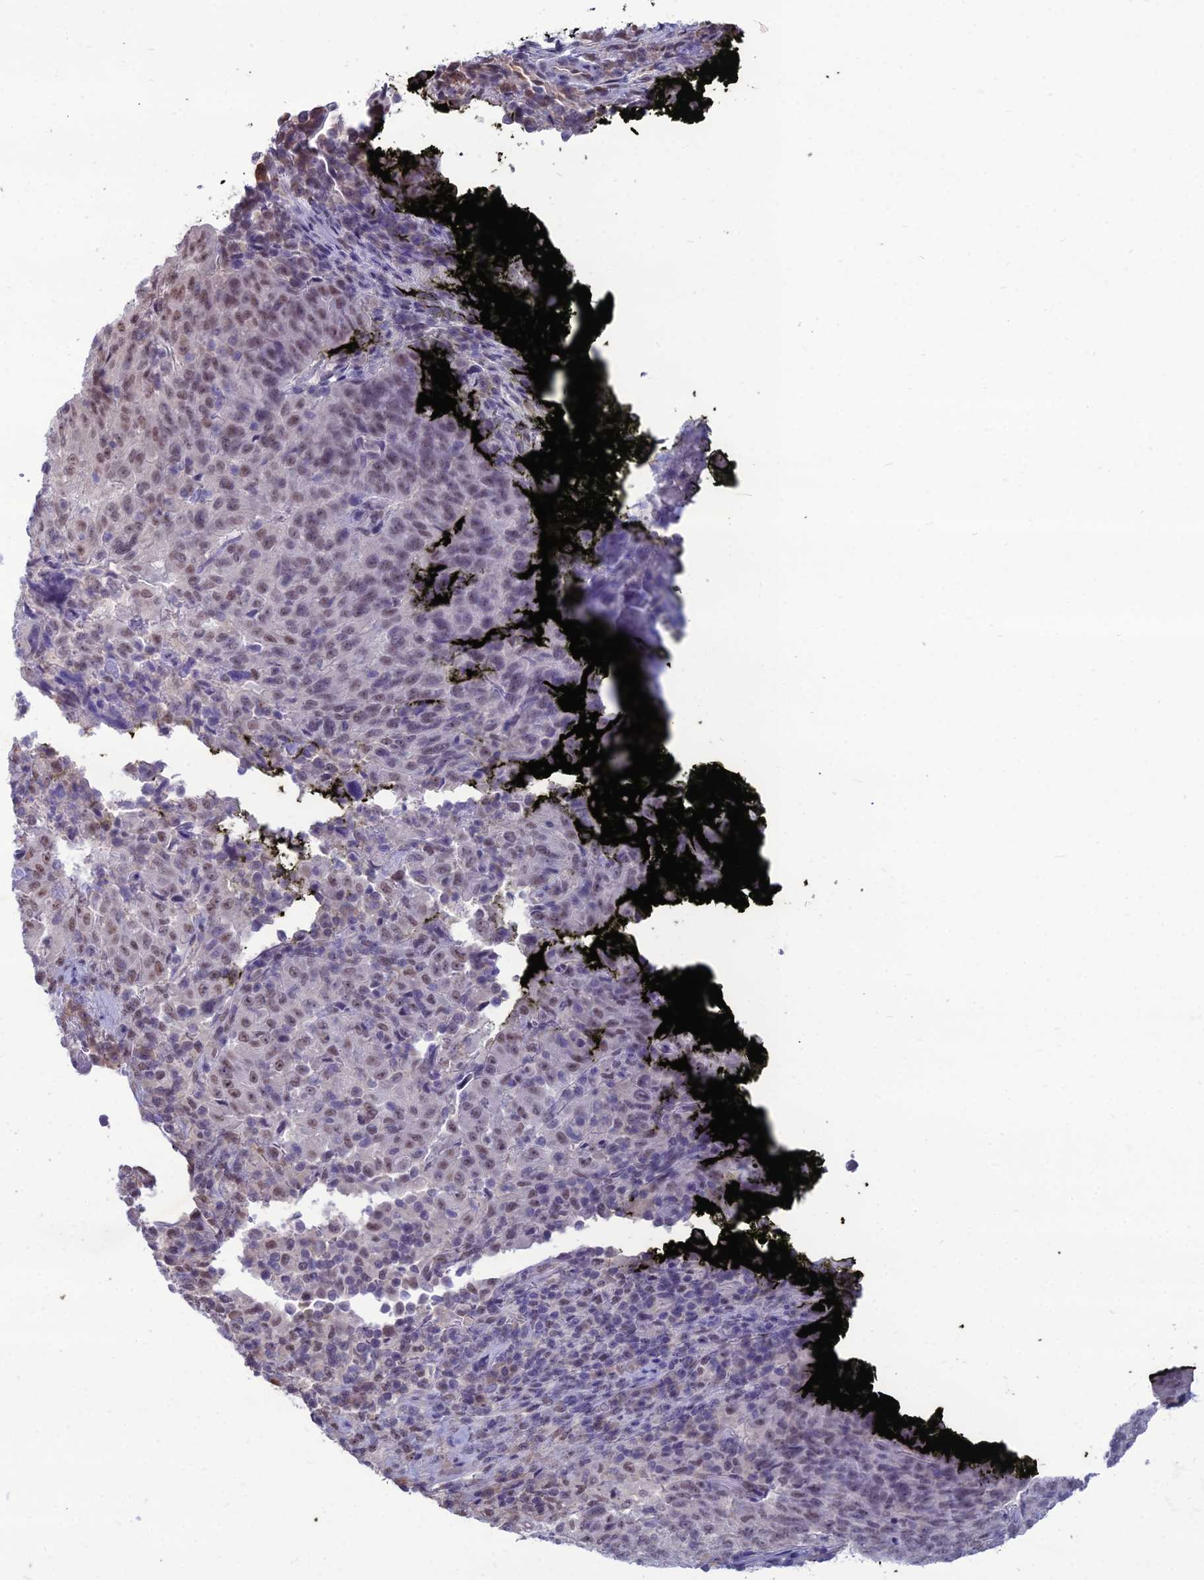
{"staining": {"intensity": "weak", "quantity": "25%-75%", "location": "nuclear"}, "tissue": "pancreatic cancer", "cell_type": "Tumor cells", "image_type": "cancer", "snomed": [{"axis": "morphology", "description": "Adenocarcinoma, NOS"}, {"axis": "topography", "description": "Pancreas"}], "caption": "The photomicrograph shows a brown stain indicating the presence of a protein in the nuclear of tumor cells in pancreatic adenocarcinoma.", "gene": "SRSF7", "patient": {"sex": "male", "age": 63}}